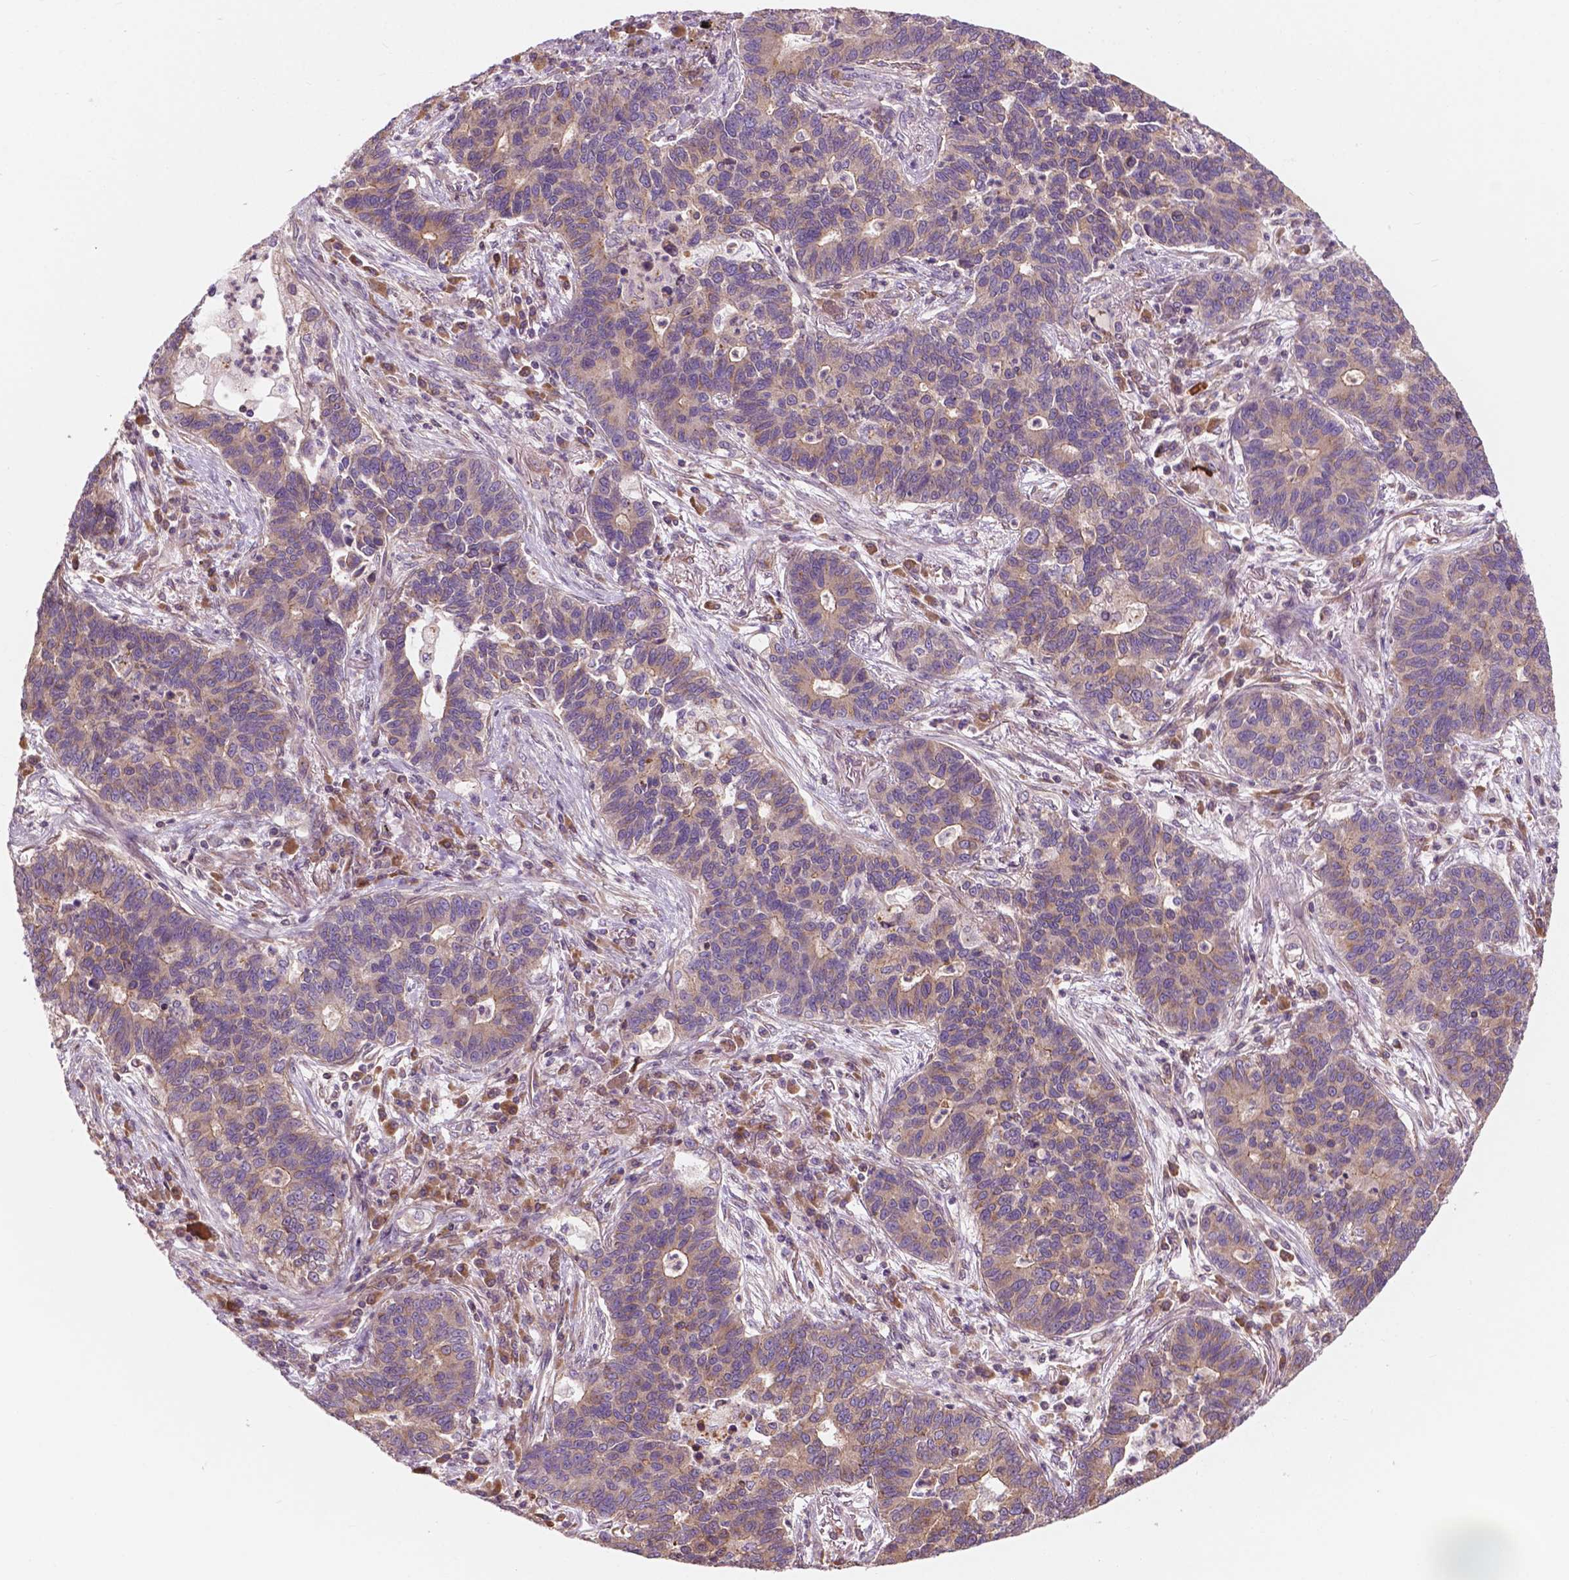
{"staining": {"intensity": "weak", "quantity": "<25%", "location": "cytoplasmic/membranous"}, "tissue": "lung cancer", "cell_type": "Tumor cells", "image_type": "cancer", "snomed": [{"axis": "morphology", "description": "Adenocarcinoma, NOS"}, {"axis": "topography", "description": "Lung"}], "caption": "This photomicrograph is of lung adenocarcinoma stained with IHC to label a protein in brown with the nuclei are counter-stained blue. There is no expression in tumor cells.", "gene": "SURF4", "patient": {"sex": "female", "age": 57}}